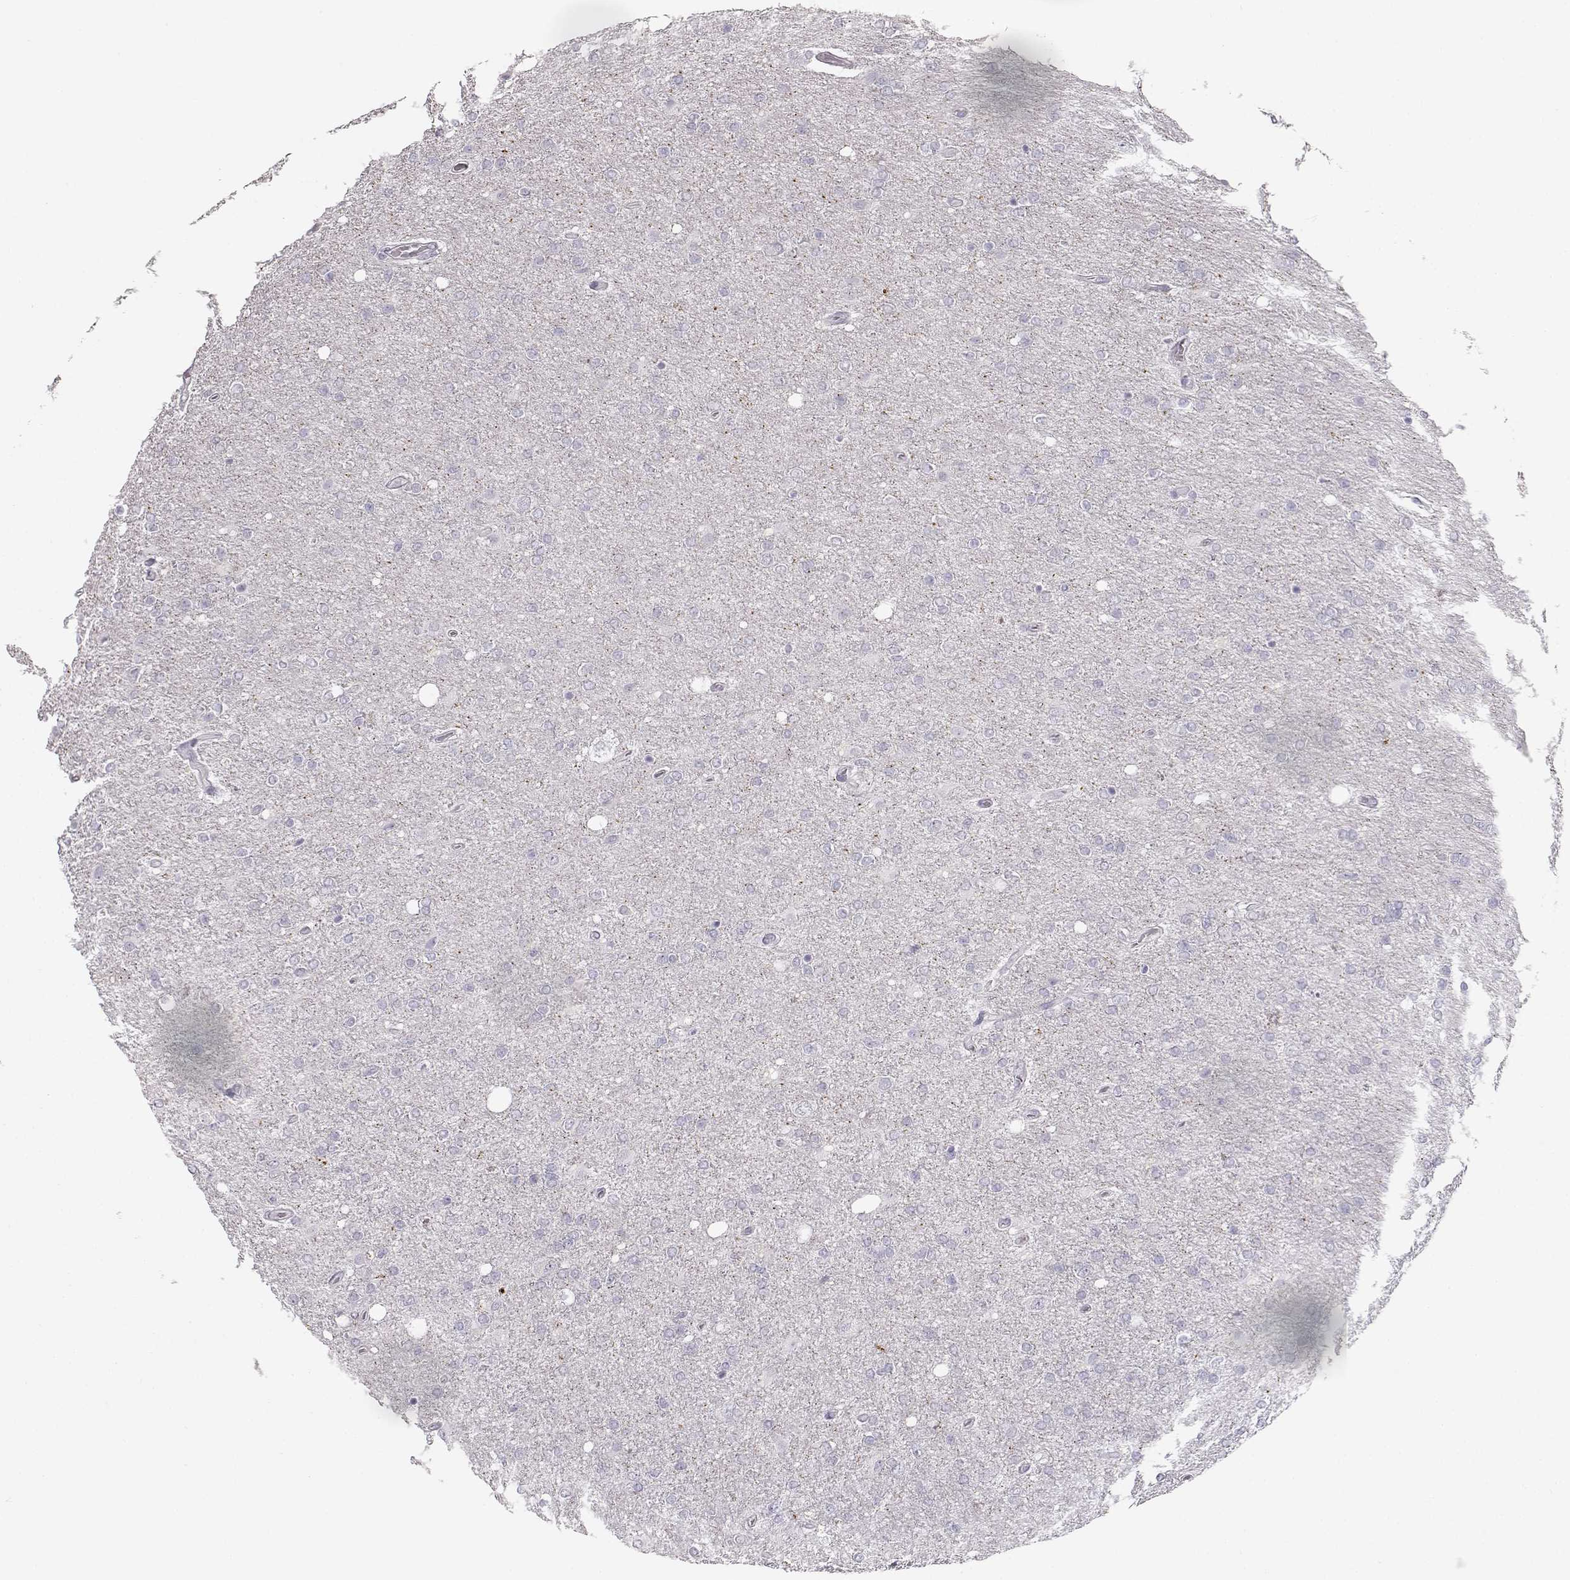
{"staining": {"intensity": "negative", "quantity": "none", "location": "none"}, "tissue": "glioma", "cell_type": "Tumor cells", "image_type": "cancer", "snomed": [{"axis": "morphology", "description": "Glioma, malignant, High grade"}, {"axis": "topography", "description": "Cerebral cortex"}], "caption": "IHC image of neoplastic tissue: human malignant glioma (high-grade) stained with DAB (3,3'-diaminobenzidine) displays no significant protein staining in tumor cells.", "gene": "MYCBPAP", "patient": {"sex": "male", "age": 70}}